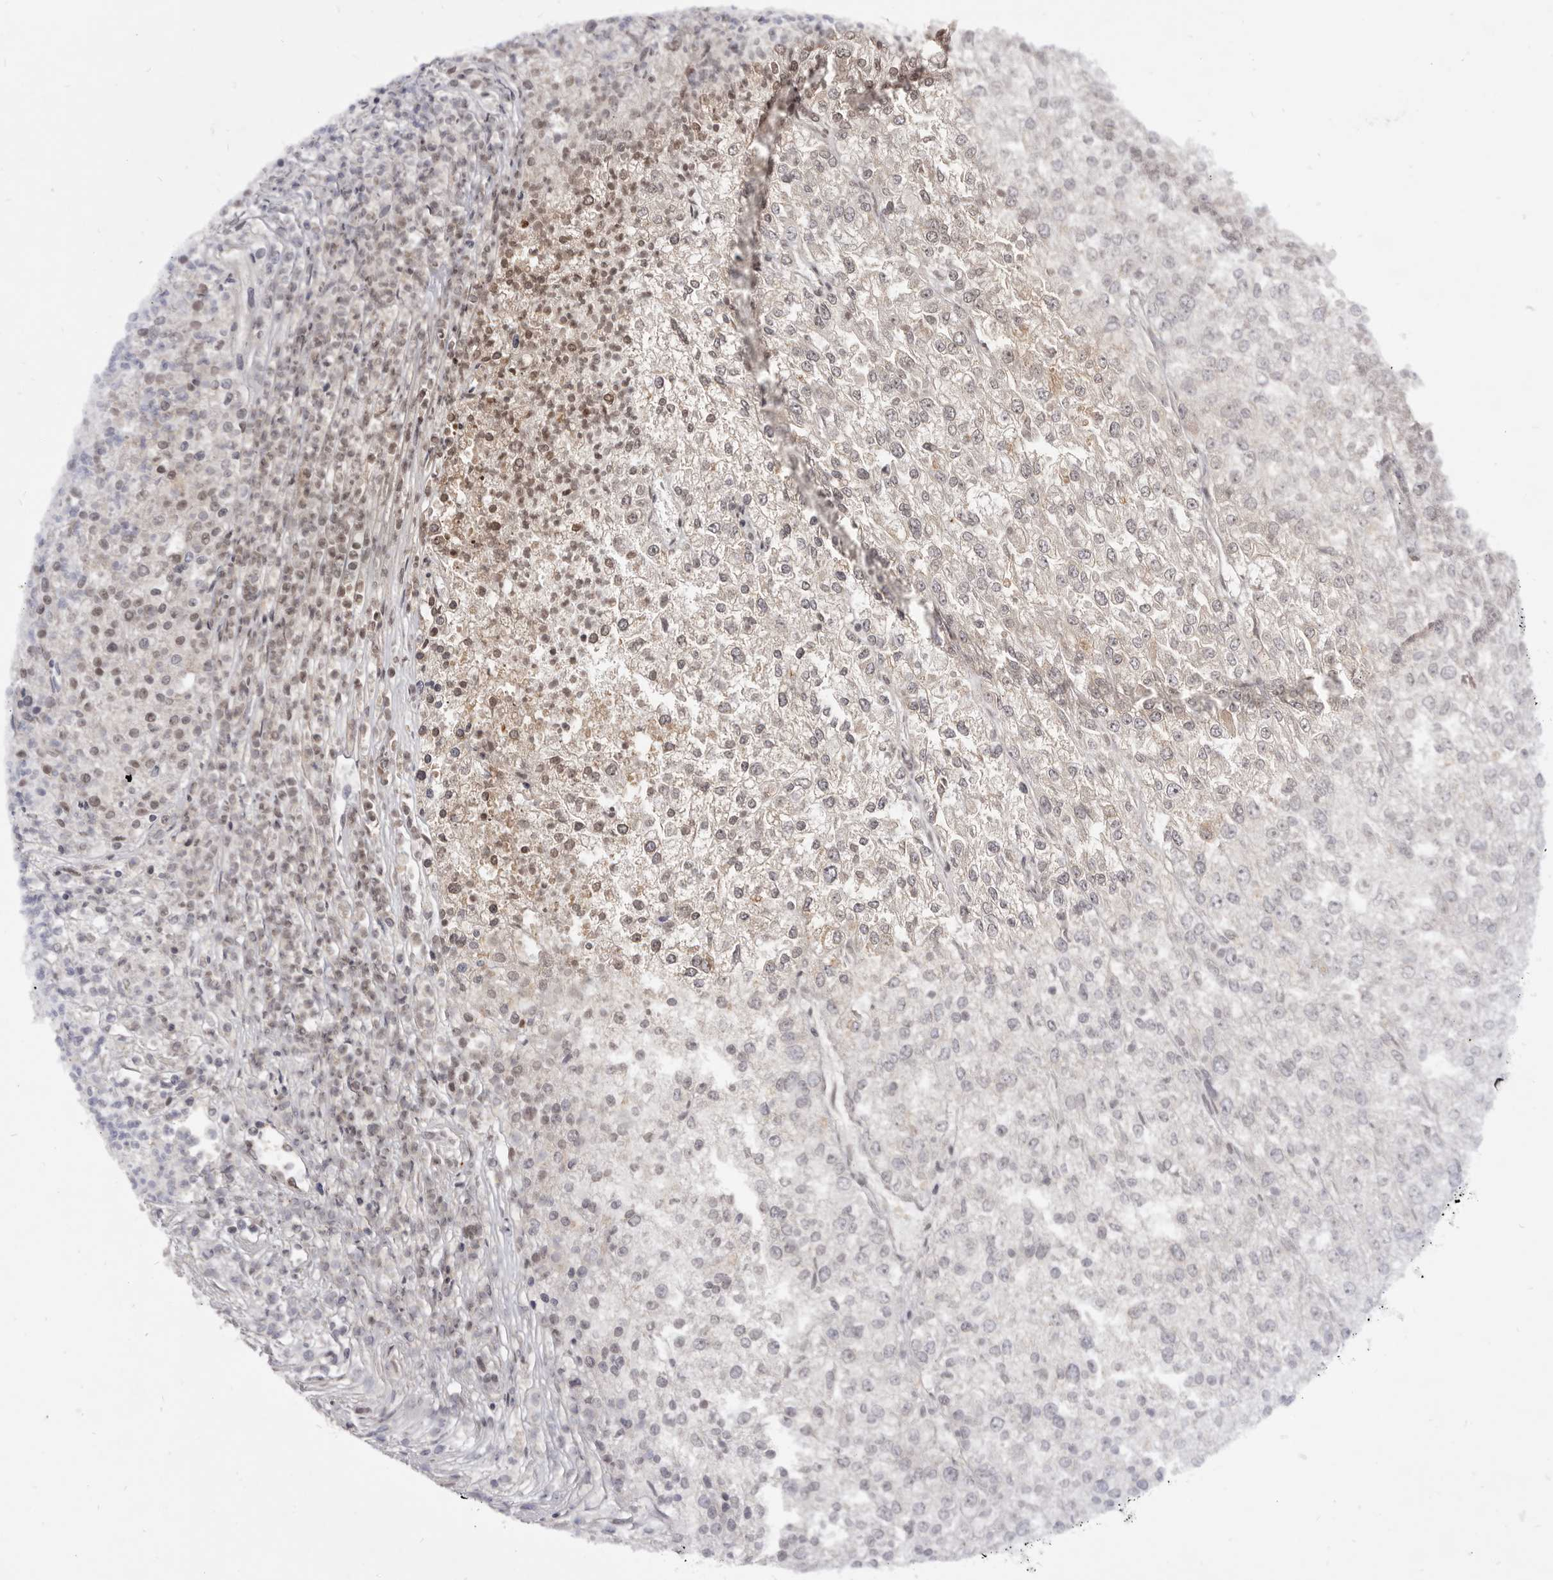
{"staining": {"intensity": "weak", "quantity": "<25%", "location": "cytoplasmic/membranous,nuclear"}, "tissue": "renal cancer", "cell_type": "Tumor cells", "image_type": "cancer", "snomed": [{"axis": "morphology", "description": "Adenocarcinoma, NOS"}, {"axis": "topography", "description": "Kidney"}], "caption": "IHC photomicrograph of renal cancer stained for a protein (brown), which exhibits no expression in tumor cells.", "gene": "THUMPD1", "patient": {"sex": "female", "age": 54}}